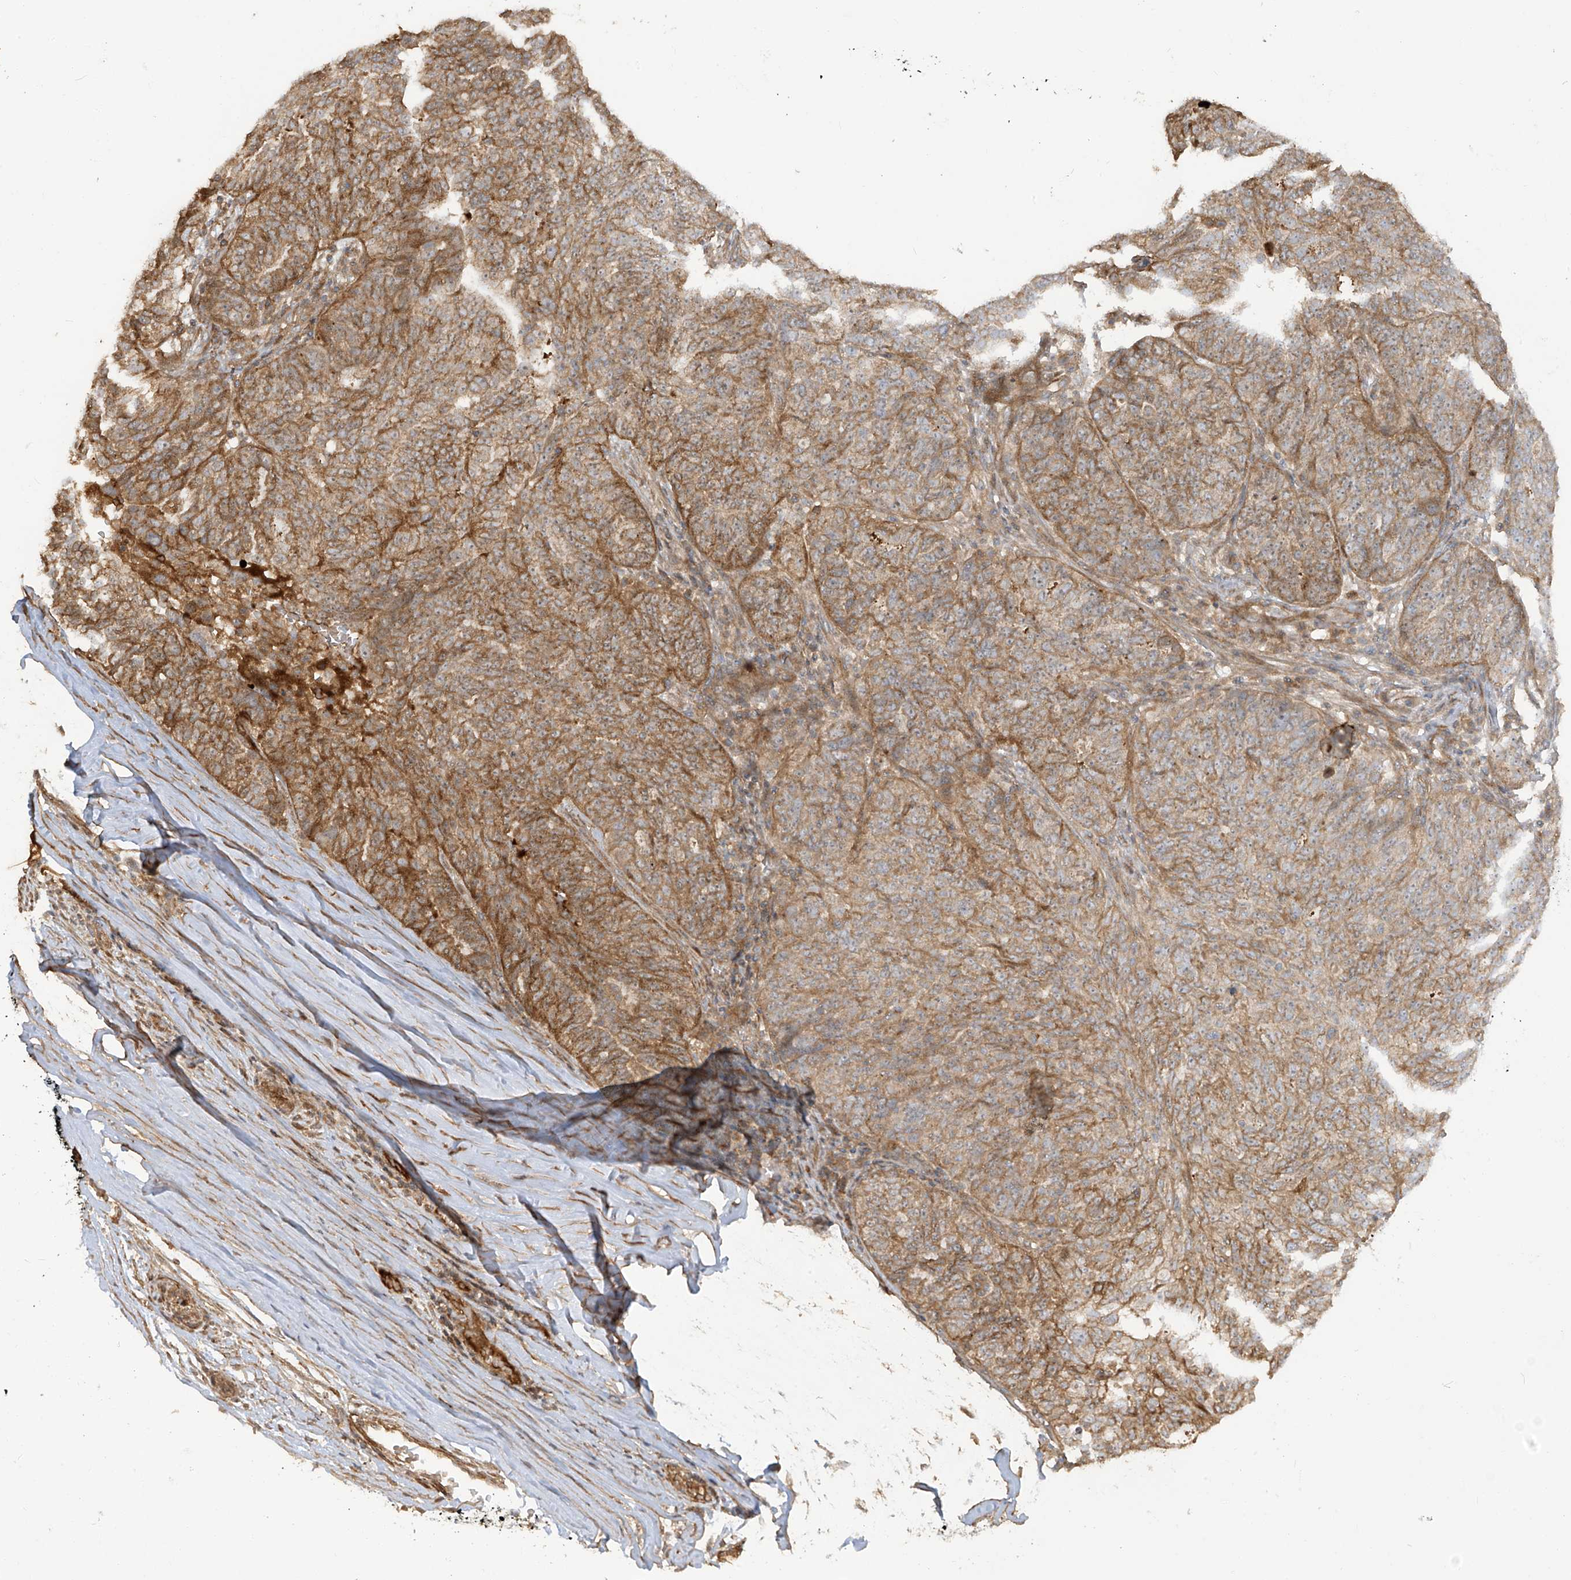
{"staining": {"intensity": "moderate", "quantity": ">75%", "location": "cytoplasmic/membranous"}, "tissue": "ovarian cancer", "cell_type": "Tumor cells", "image_type": "cancer", "snomed": [{"axis": "morphology", "description": "Cystadenocarcinoma, serous, NOS"}, {"axis": "topography", "description": "Ovary"}], "caption": "Protein staining displays moderate cytoplasmic/membranous staining in approximately >75% of tumor cells in ovarian cancer.", "gene": "ENTR1", "patient": {"sex": "female", "age": 59}}